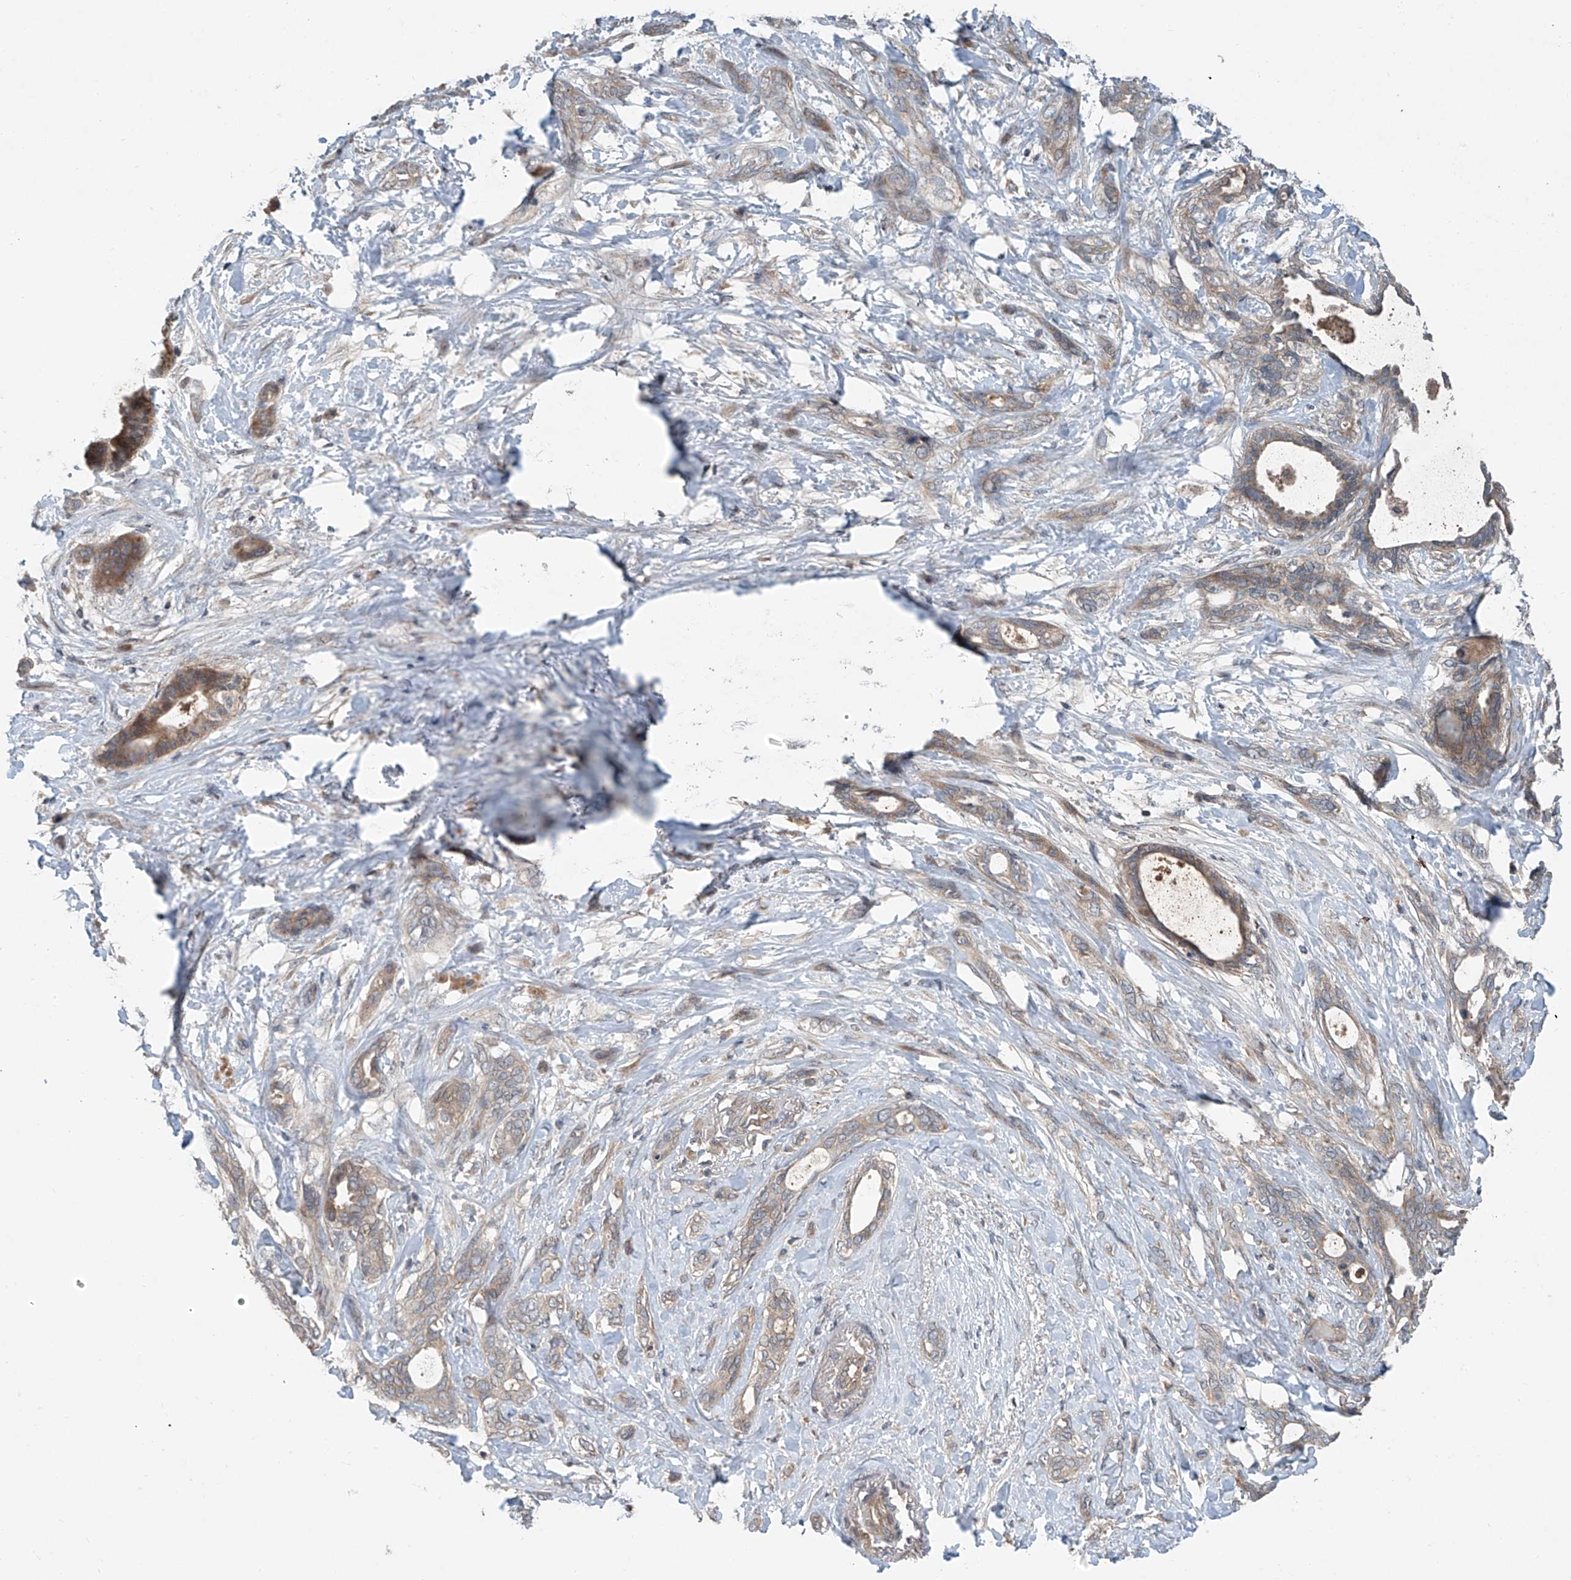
{"staining": {"intensity": "moderate", "quantity": "25%-75%", "location": "cytoplasmic/membranous"}, "tissue": "pancreatic cancer", "cell_type": "Tumor cells", "image_type": "cancer", "snomed": [{"axis": "morphology", "description": "Normal tissue, NOS"}, {"axis": "morphology", "description": "Adenocarcinoma, NOS"}, {"axis": "topography", "description": "Pancreas"}, {"axis": "topography", "description": "Peripheral nerve tissue"}], "caption": "DAB (3,3'-diaminobenzidine) immunohistochemical staining of human pancreatic cancer (adenocarcinoma) reveals moderate cytoplasmic/membranous protein staining in approximately 25%-75% of tumor cells. The protein of interest is stained brown, and the nuclei are stained in blue (DAB (3,3'-diaminobenzidine) IHC with brightfield microscopy, high magnification).", "gene": "ADAM23", "patient": {"sex": "female", "age": 63}}